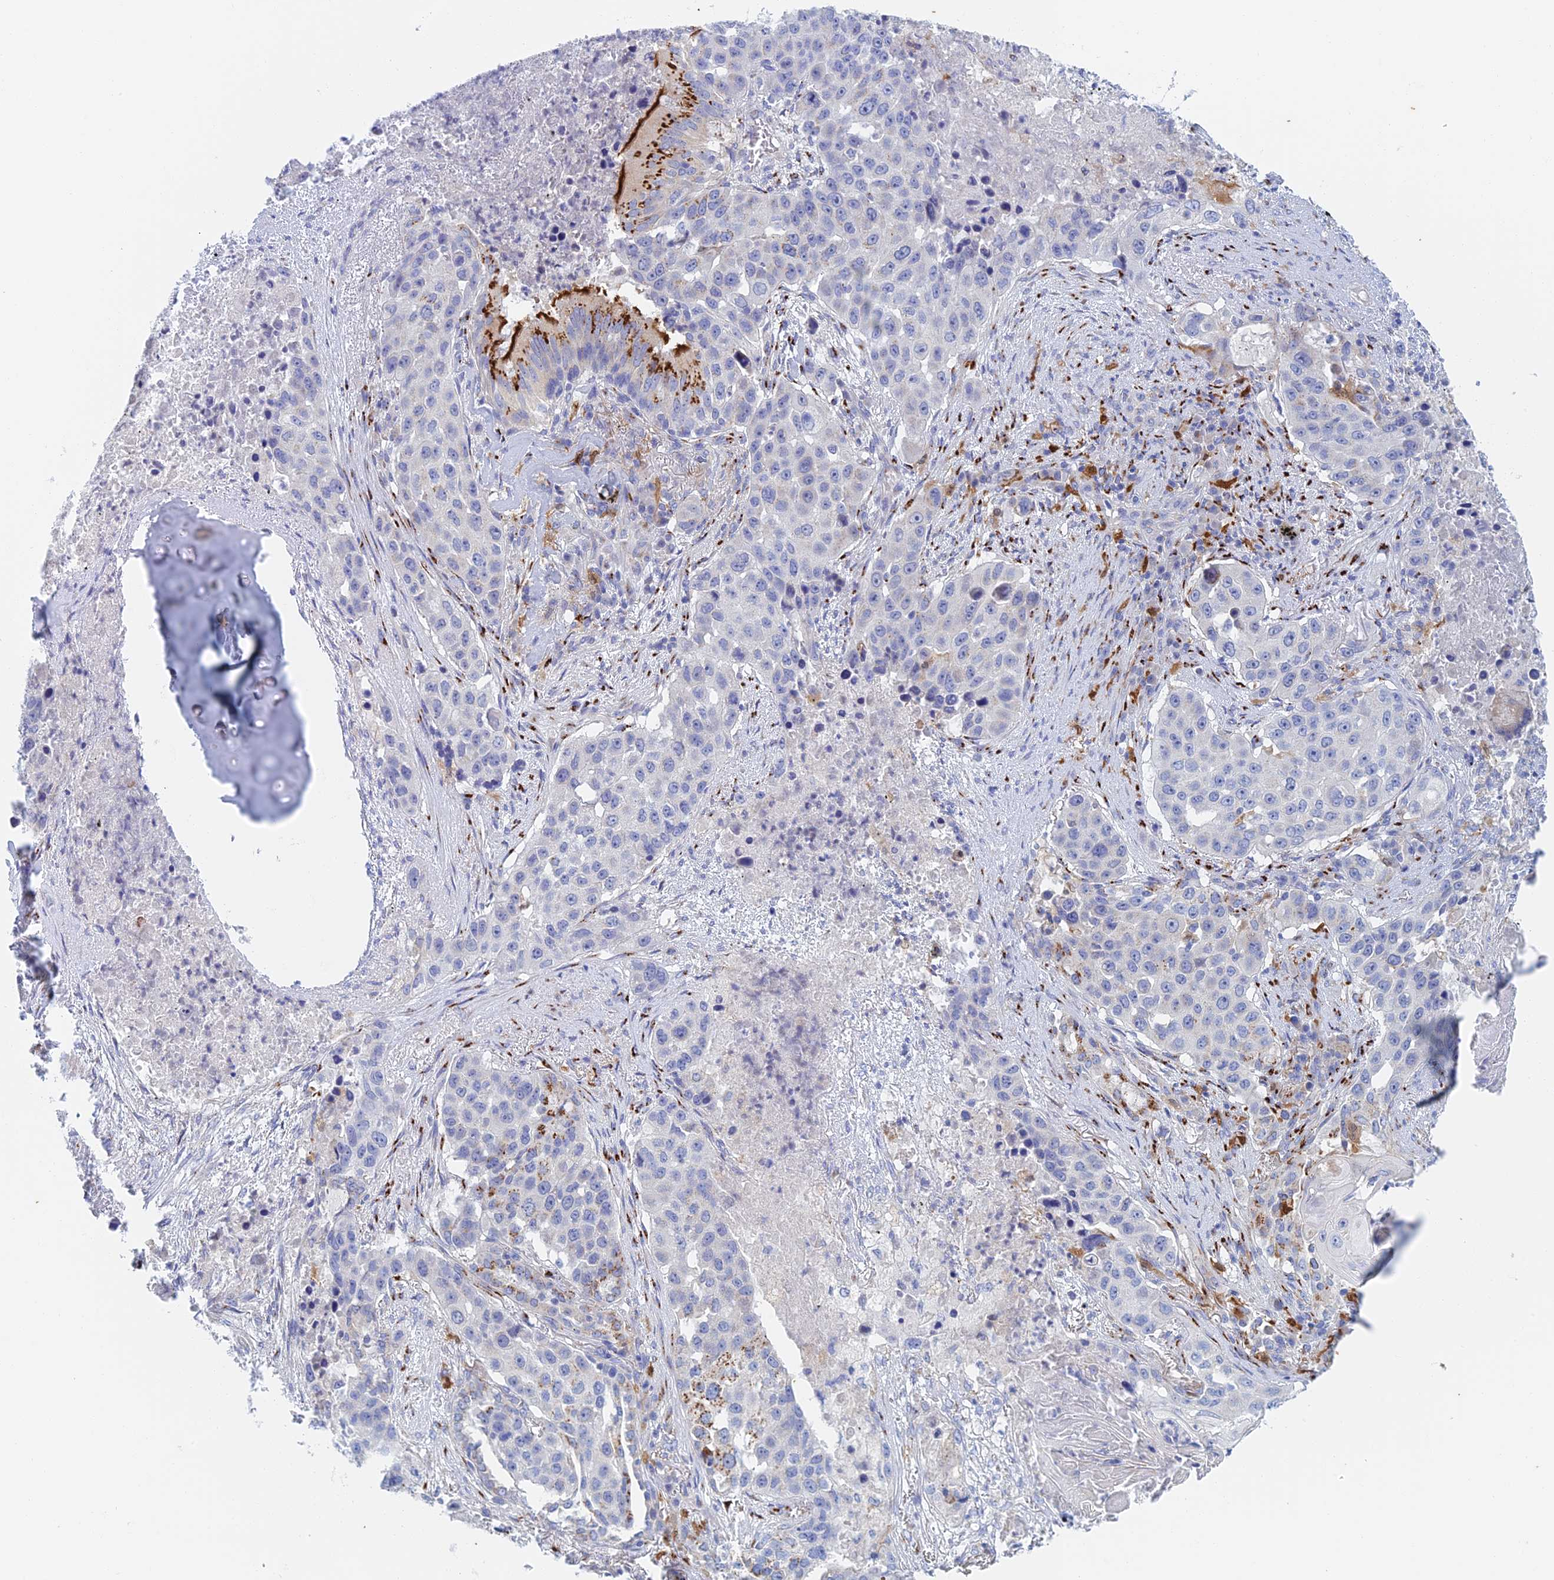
{"staining": {"intensity": "negative", "quantity": "none", "location": "none"}, "tissue": "lung cancer", "cell_type": "Tumor cells", "image_type": "cancer", "snomed": [{"axis": "morphology", "description": "Squamous cell carcinoma, NOS"}, {"axis": "topography", "description": "Lung"}], "caption": "An image of lung cancer stained for a protein displays no brown staining in tumor cells.", "gene": "SLC24A3", "patient": {"sex": "female", "age": 63}}